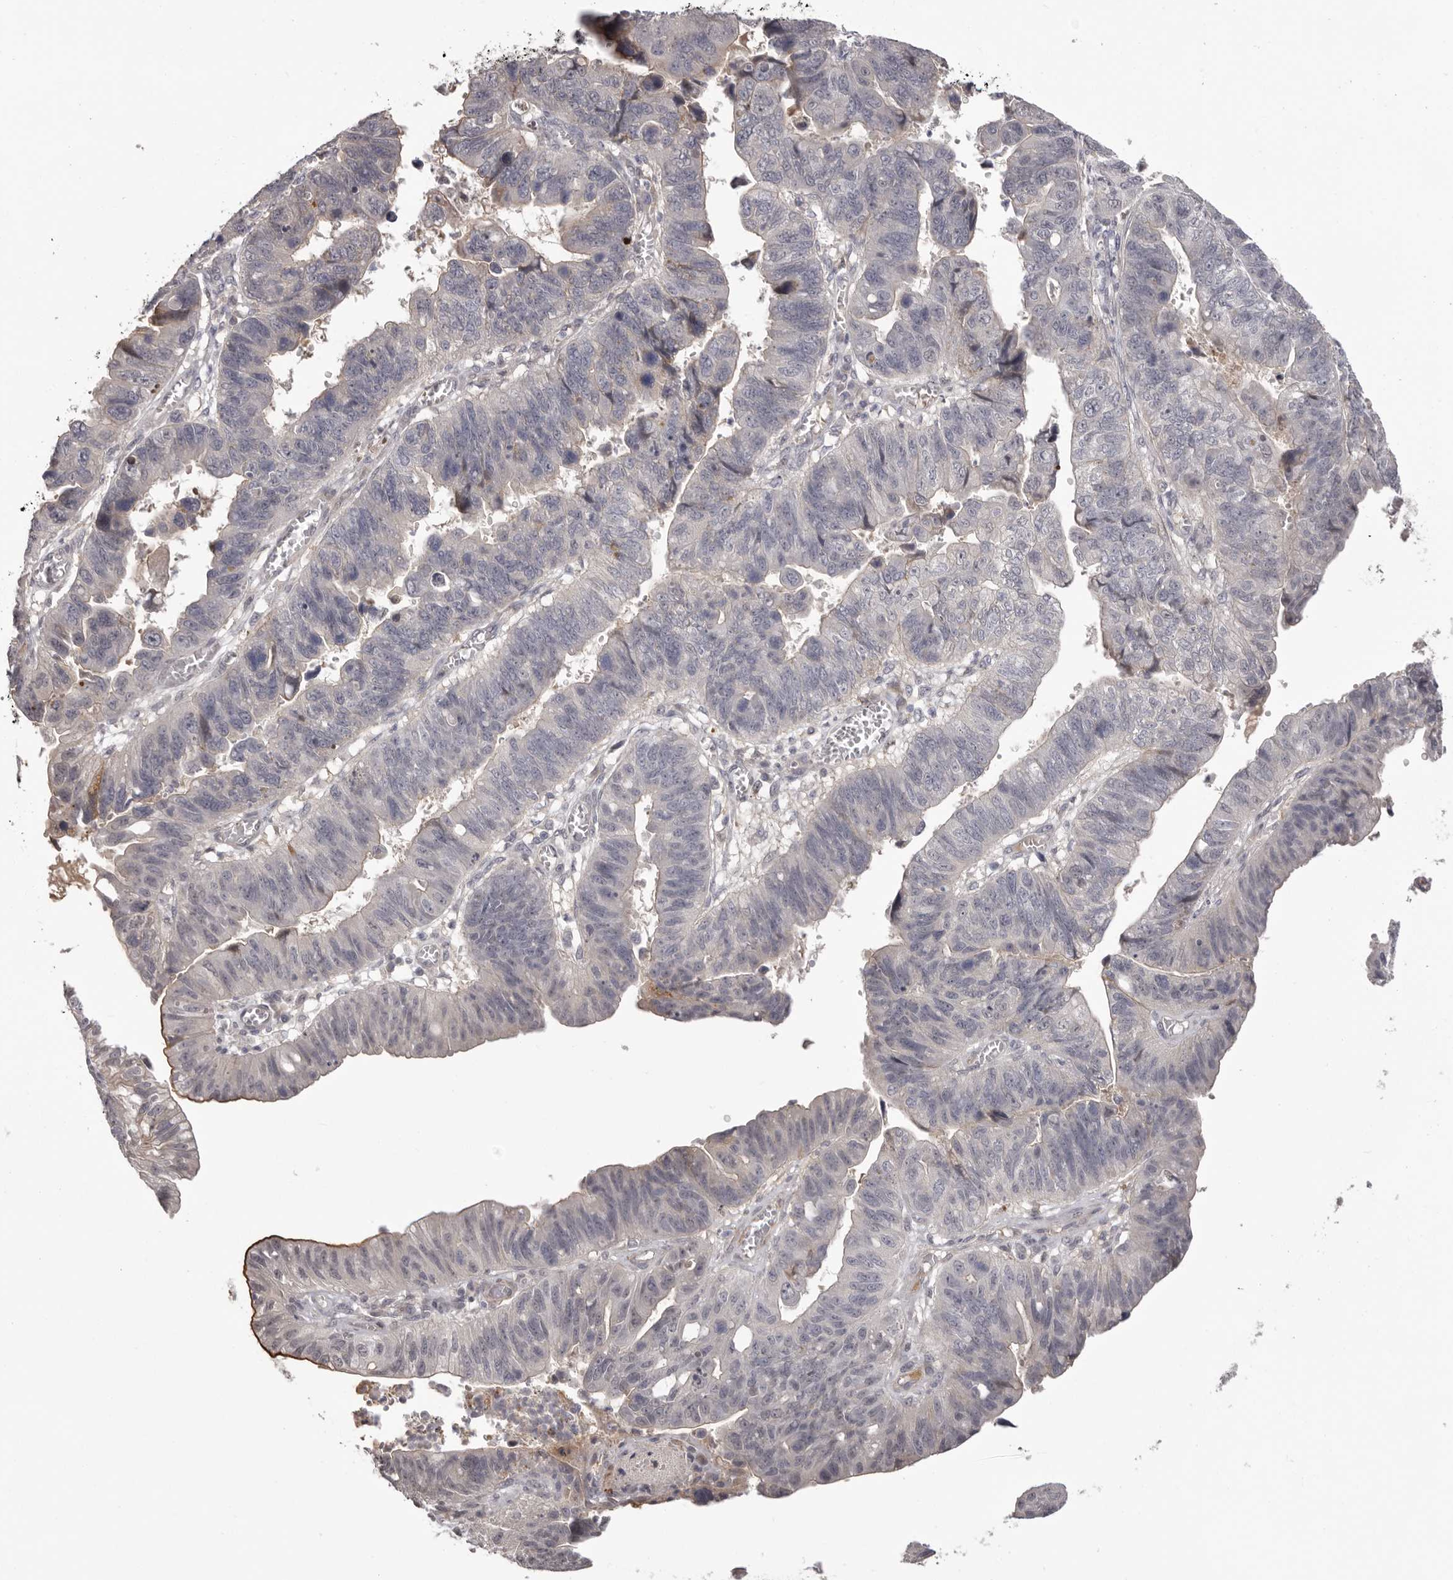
{"staining": {"intensity": "negative", "quantity": "none", "location": "none"}, "tissue": "stomach cancer", "cell_type": "Tumor cells", "image_type": "cancer", "snomed": [{"axis": "morphology", "description": "Adenocarcinoma, NOS"}, {"axis": "topography", "description": "Stomach"}], "caption": "A photomicrograph of human stomach adenocarcinoma is negative for staining in tumor cells.", "gene": "OTUD3", "patient": {"sex": "male", "age": 59}}